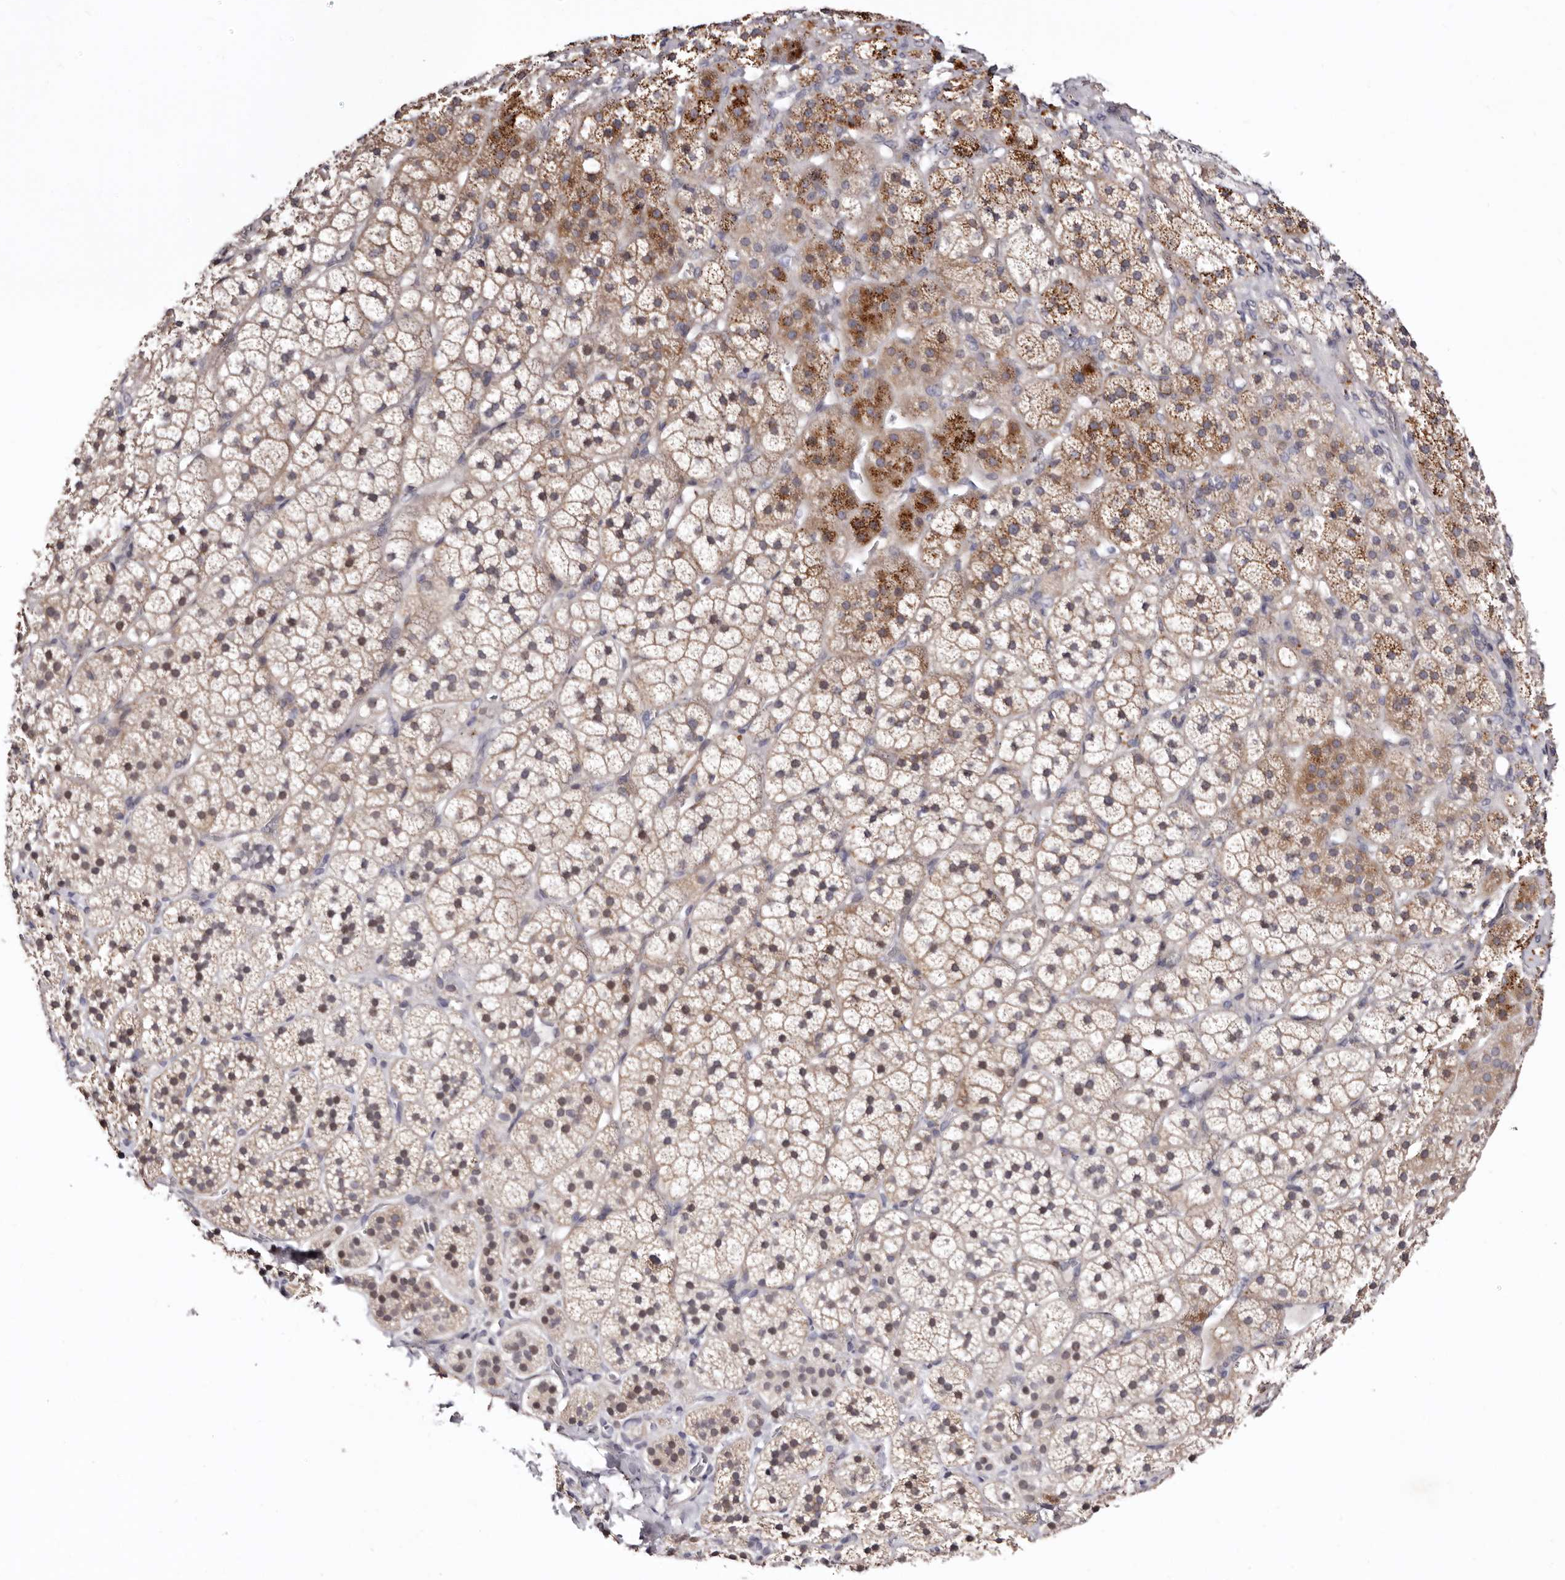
{"staining": {"intensity": "moderate", "quantity": "25%-75%", "location": "cytoplasmic/membranous,nuclear"}, "tissue": "adrenal gland", "cell_type": "Glandular cells", "image_type": "normal", "snomed": [{"axis": "morphology", "description": "Normal tissue, NOS"}, {"axis": "topography", "description": "Adrenal gland"}], "caption": "Immunohistochemical staining of unremarkable adrenal gland exhibits medium levels of moderate cytoplasmic/membranous,nuclear positivity in about 25%-75% of glandular cells.", "gene": "CDCA8", "patient": {"sex": "female", "age": 44}}